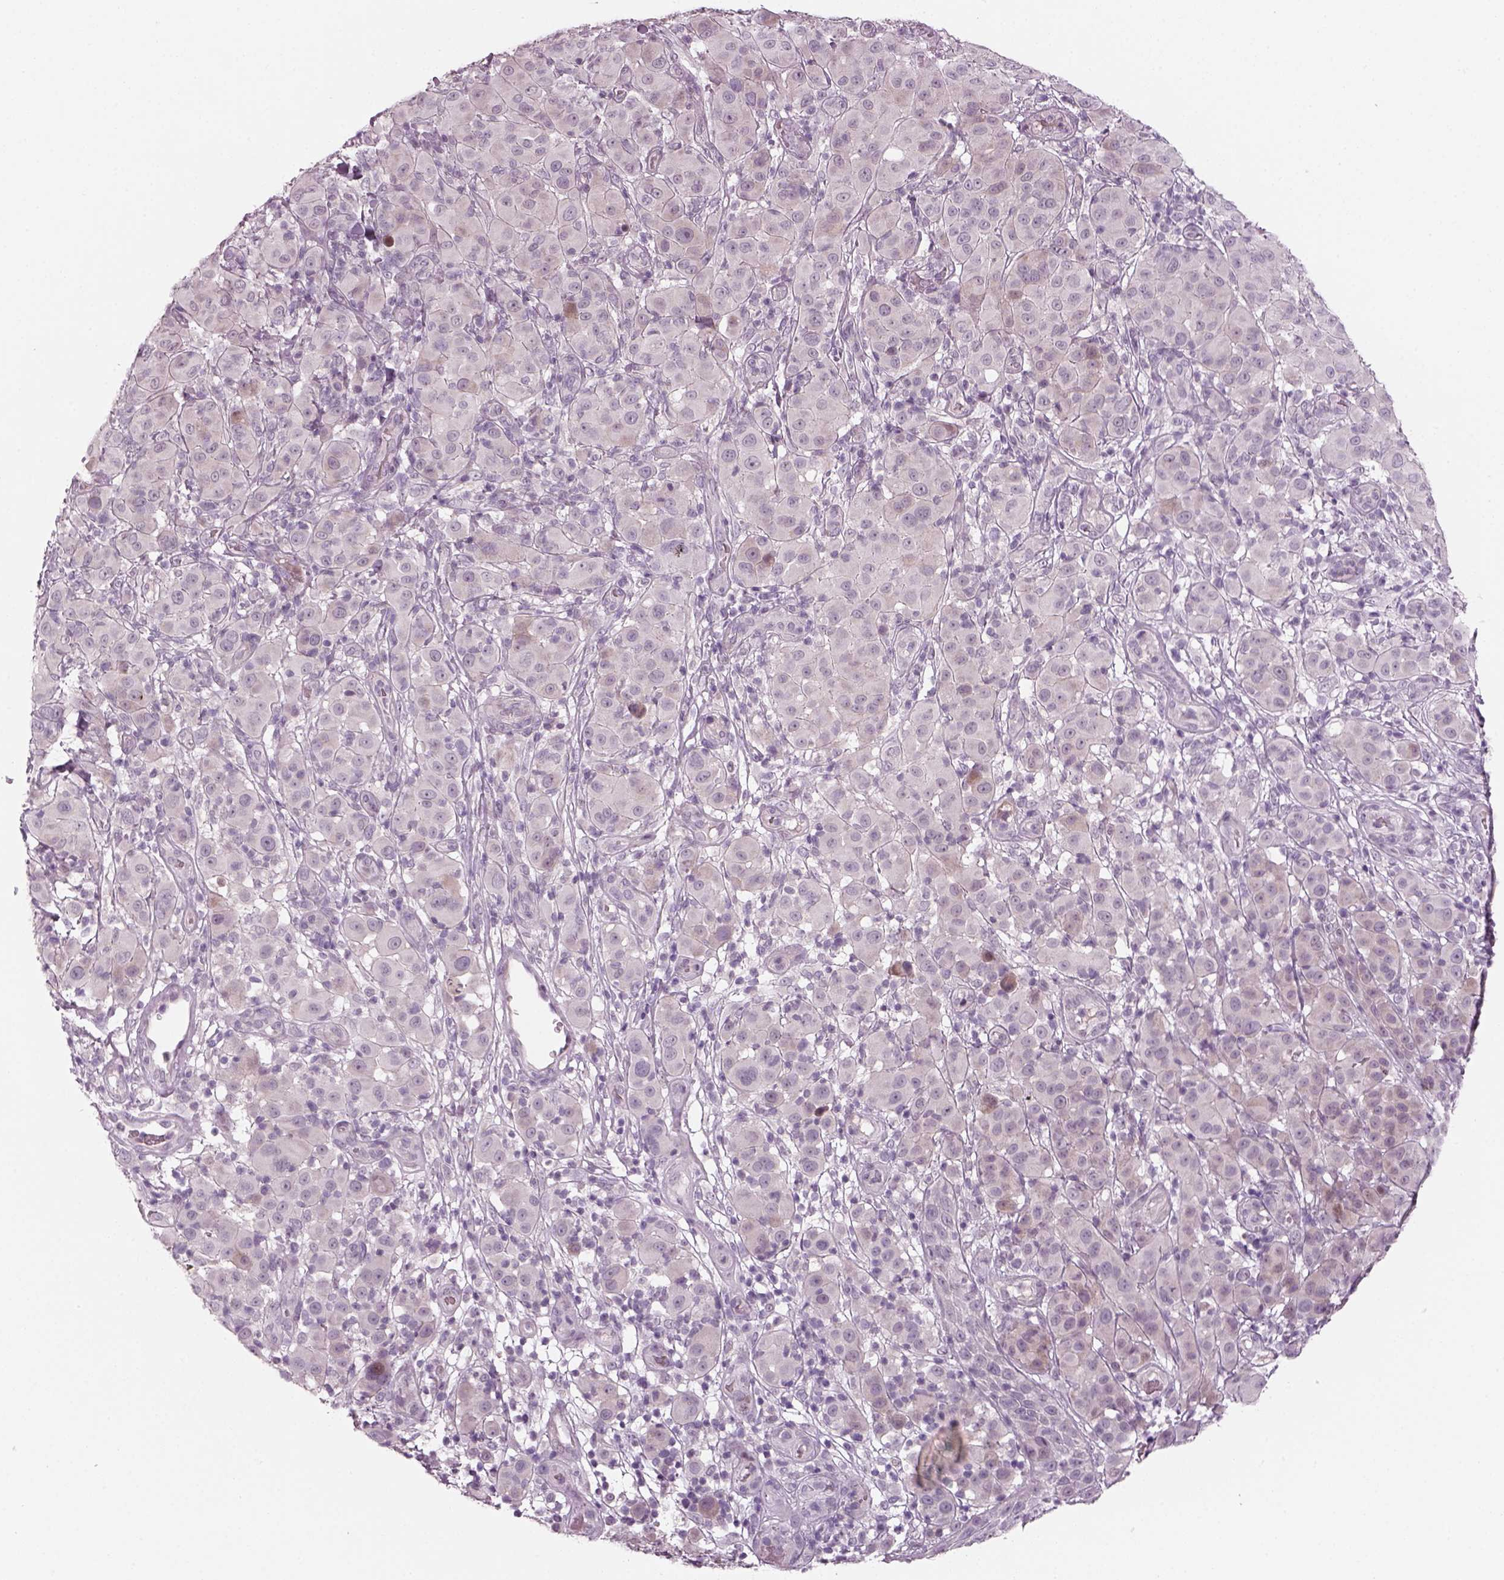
{"staining": {"intensity": "negative", "quantity": "none", "location": "none"}, "tissue": "melanoma", "cell_type": "Tumor cells", "image_type": "cancer", "snomed": [{"axis": "morphology", "description": "Malignant melanoma, NOS"}, {"axis": "topography", "description": "Skin"}], "caption": "Malignant melanoma stained for a protein using immunohistochemistry exhibits no expression tumor cells.", "gene": "PENK", "patient": {"sex": "female", "age": 87}}